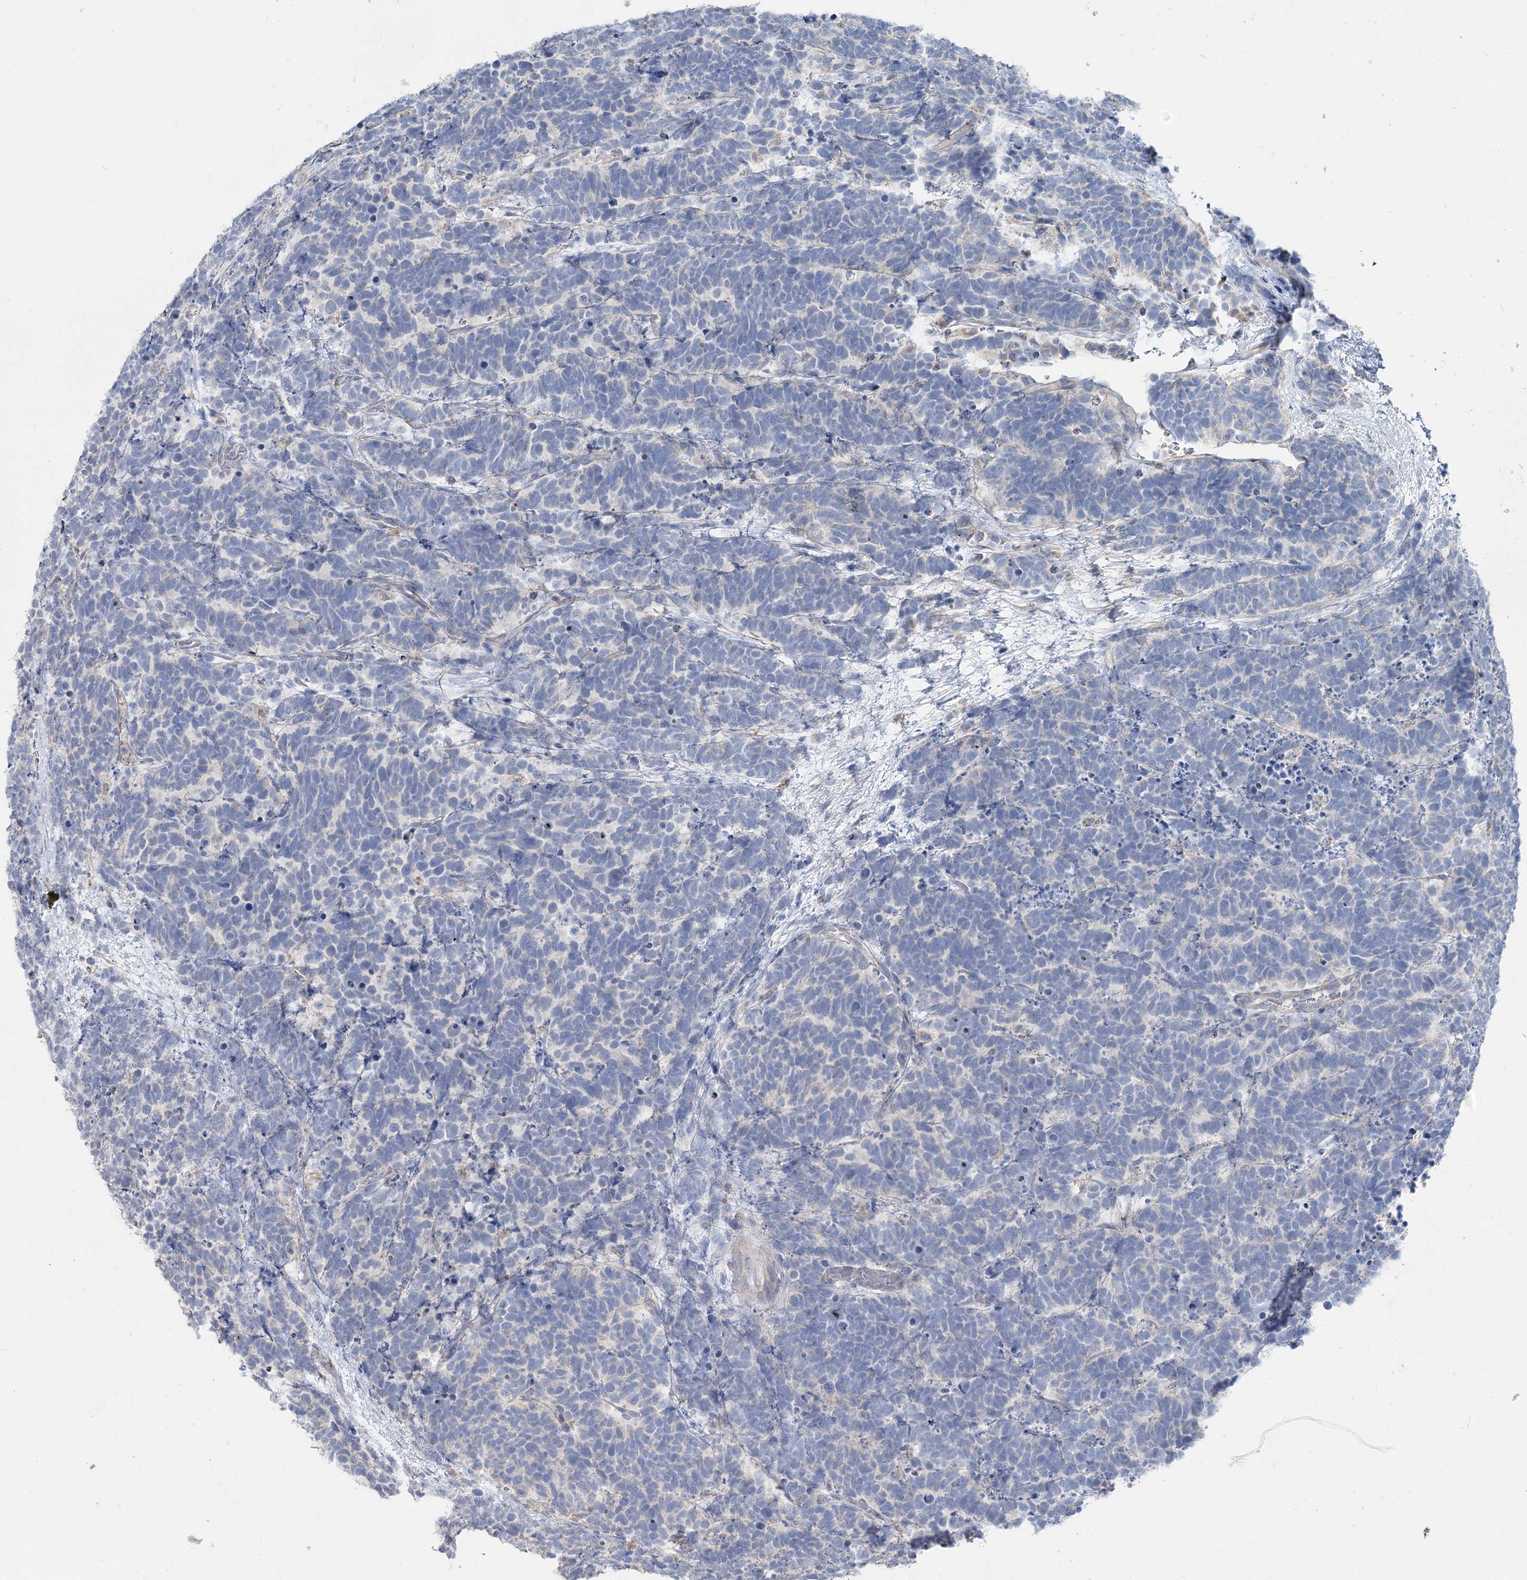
{"staining": {"intensity": "negative", "quantity": "none", "location": "none"}, "tissue": "carcinoid", "cell_type": "Tumor cells", "image_type": "cancer", "snomed": [{"axis": "morphology", "description": "Carcinoma, NOS"}, {"axis": "morphology", "description": "Carcinoid, malignant, NOS"}, {"axis": "topography", "description": "Urinary bladder"}], "caption": "DAB (3,3'-diaminobenzidine) immunohistochemical staining of human carcinoid shows no significant expression in tumor cells.", "gene": "TMEM187", "patient": {"sex": "male", "age": 57}}